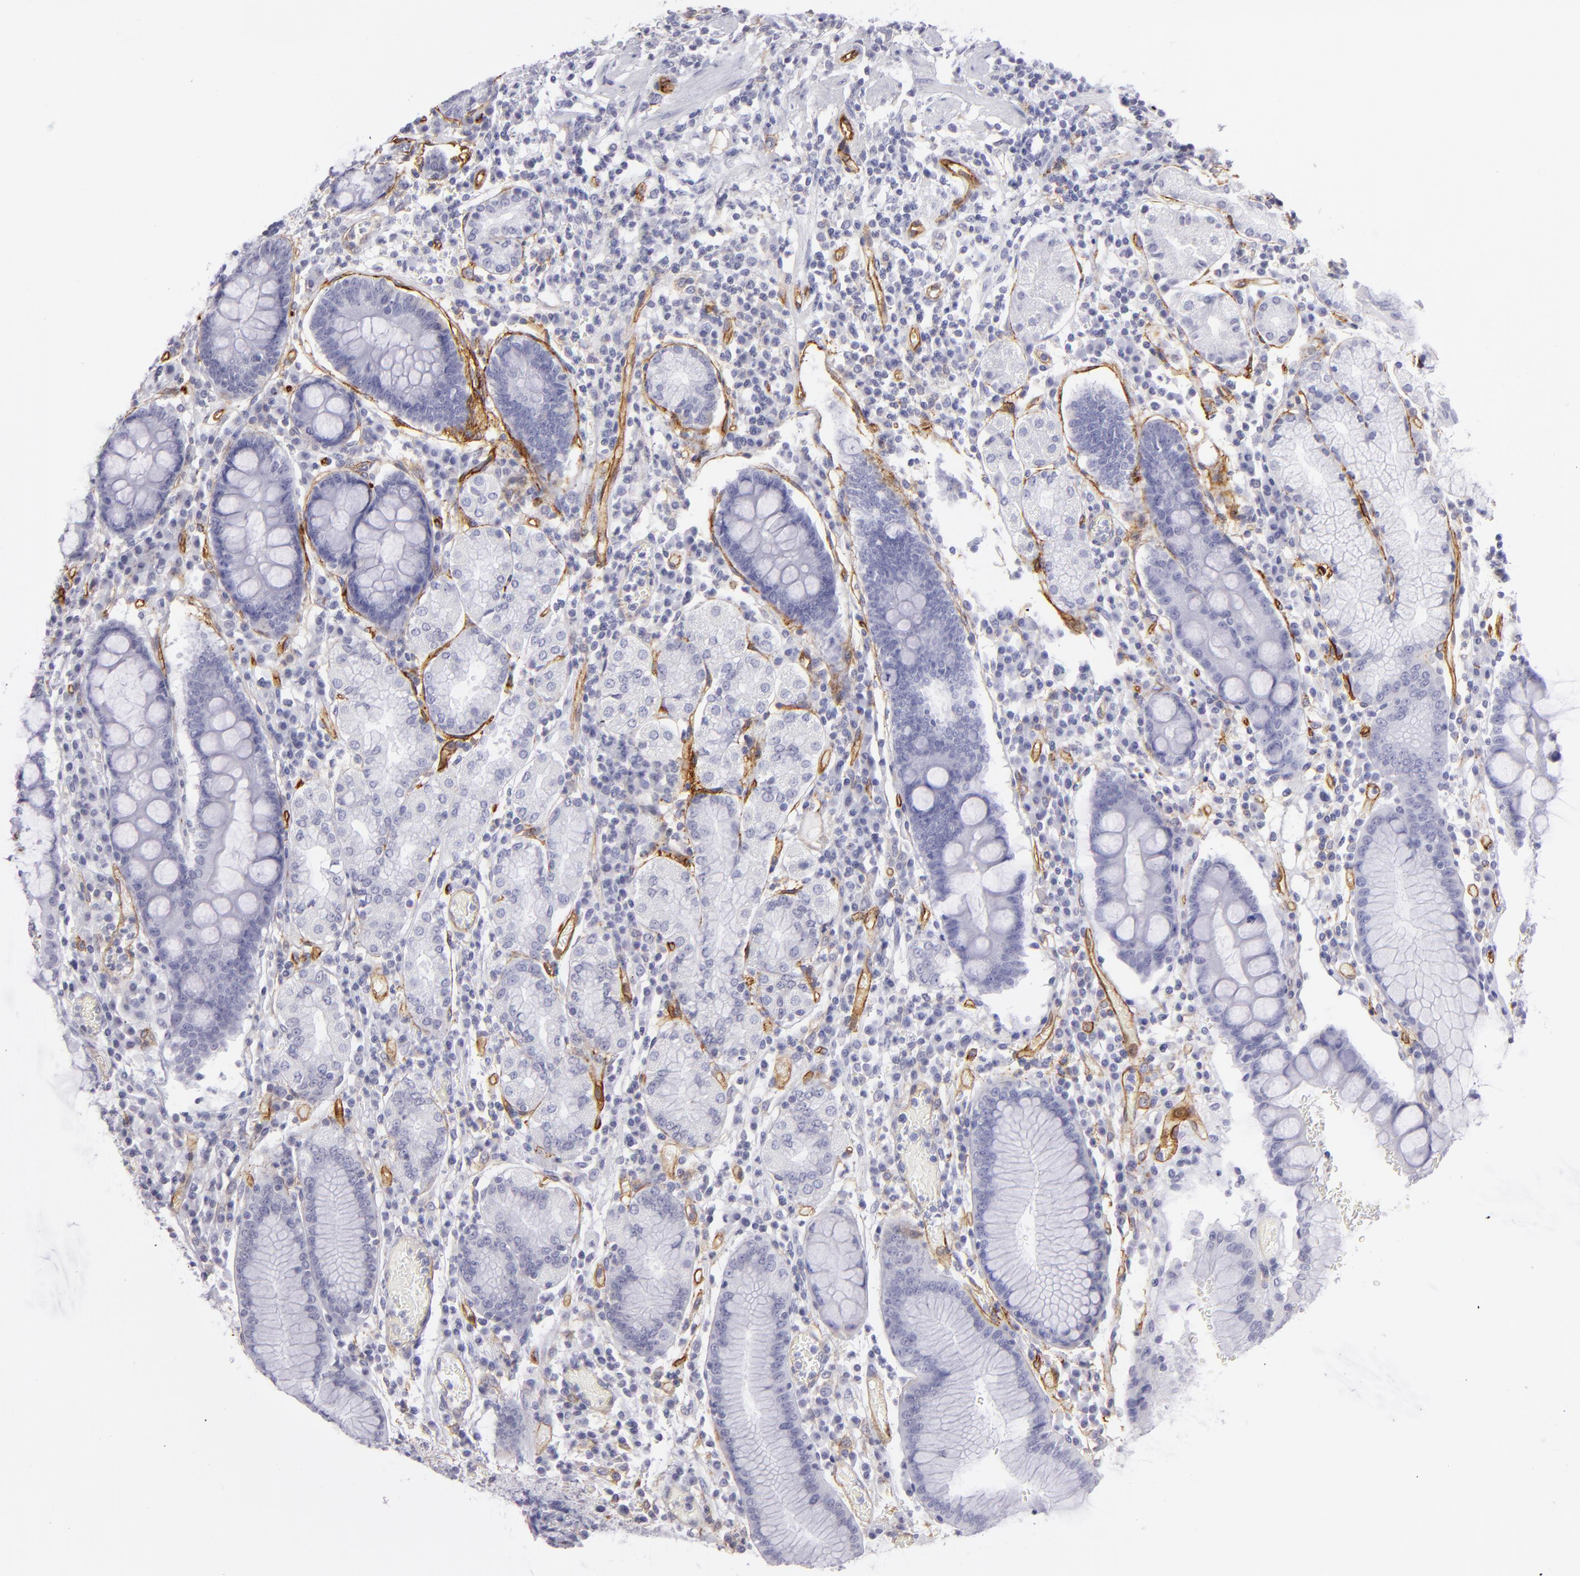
{"staining": {"intensity": "negative", "quantity": "none", "location": "none"}, "tissue": "stomach", "cell_type": "Glandular cells", "image_type": "normal", "snomed": [{"axis": "morphology", "description": "Normal tissue, NOS"}, {"axis": "topography", "description": "Stomach, lower"}], "caption": "A high-resolution micrograph shows immunohistochemistry staining of unremarkable stomach, which demonstrates no significant expression in glandular cells.", "gene": "THBD", "patient": {"sex": "female", "age": 73}}